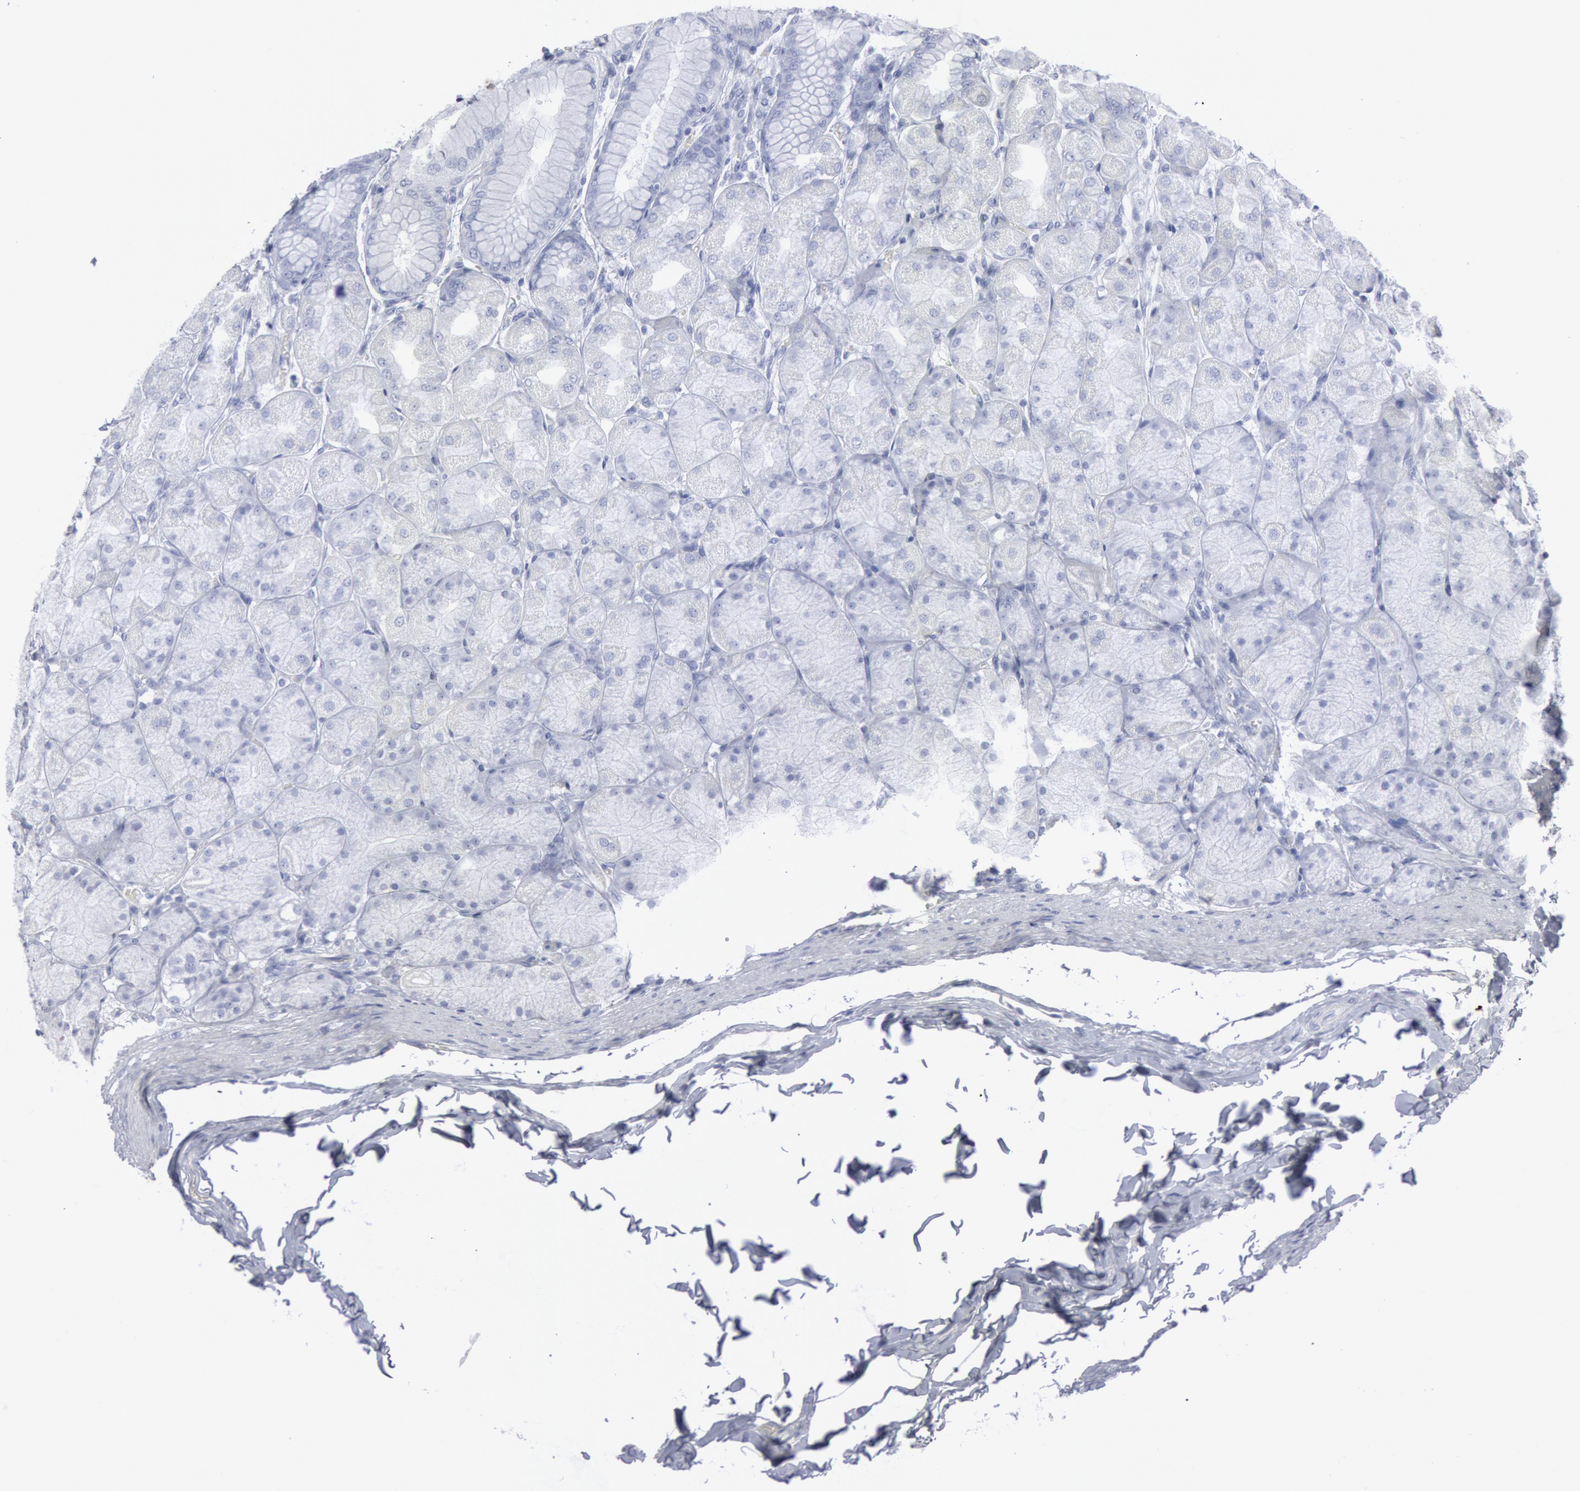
{"staining": {"intensity": "negative", "quantity": "none", "location": "none"}, "tissue": "stomach", "cell_type": "Glandular cells", "image_type": "normal", "snomed": [{"axis": "morphology", "description": "Normal tissue, NOS"}, {"axis": "topography", "description": "Stomach, upper"}], "caption": "Image shows no significant protein positivity in glandular cells of benign stomach.", "gene": "DMC1", "patient": {"sex": "female", "age": 56}}